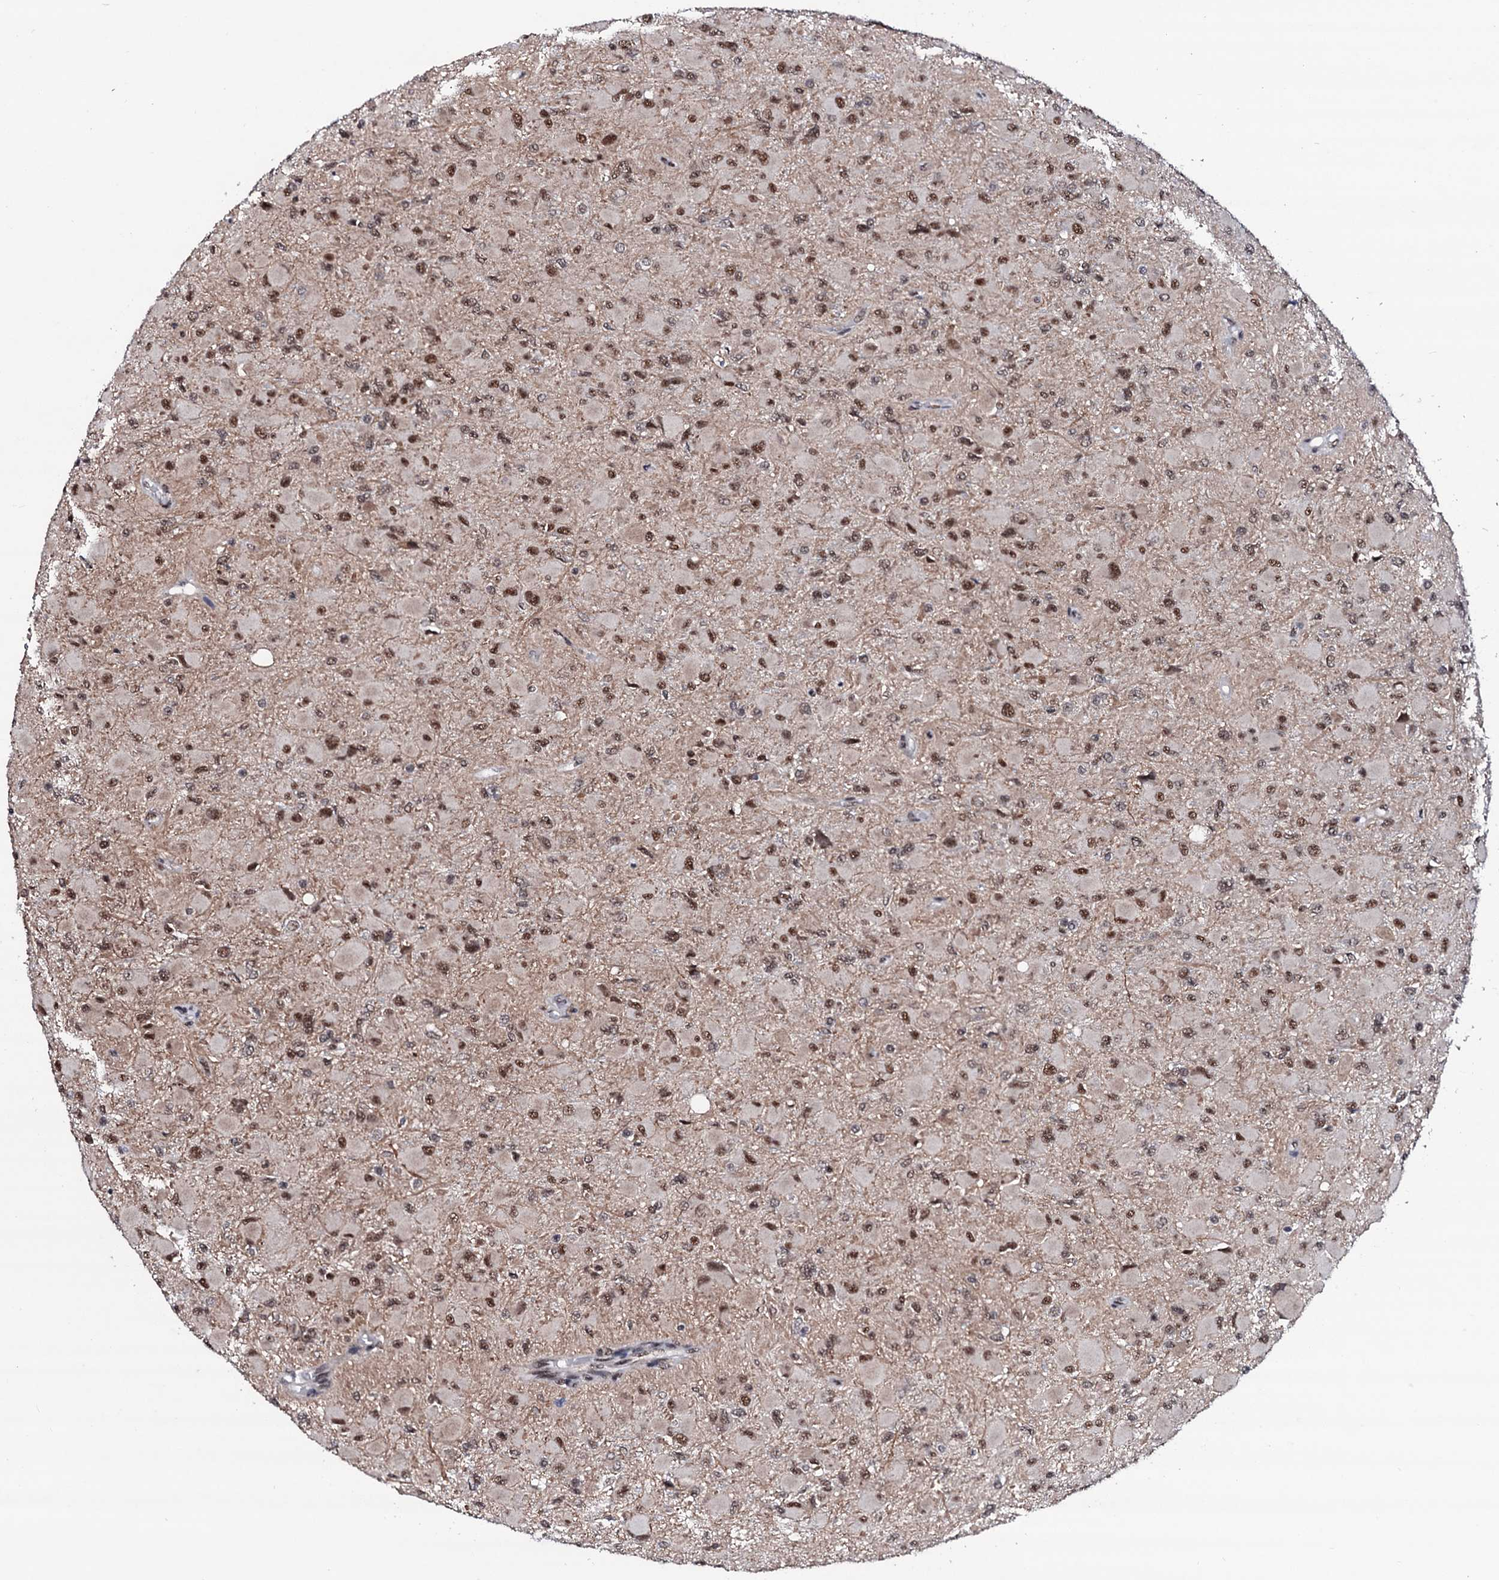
{"staining": {"intensity": "moderate", "quantity": ">75%", "location": "nuclear"}, "tissue": "glioma", "cell_type": "Tumor cells", "image_type": "cancer", "snomed": [{"axis": "morphology", "description": "Glioma, malignant, High grade"}, {"axis": "topography", "description": "Cerebral cortex"}], "caption": "Brown immunohistochemical staining in glioma demonstrates moderate nuclear expression in approximately >75% of tumor cells. Nuclei are stained in blue.", "gene": "PRPF18", "patient": {"sex": "female", "age": 36}}